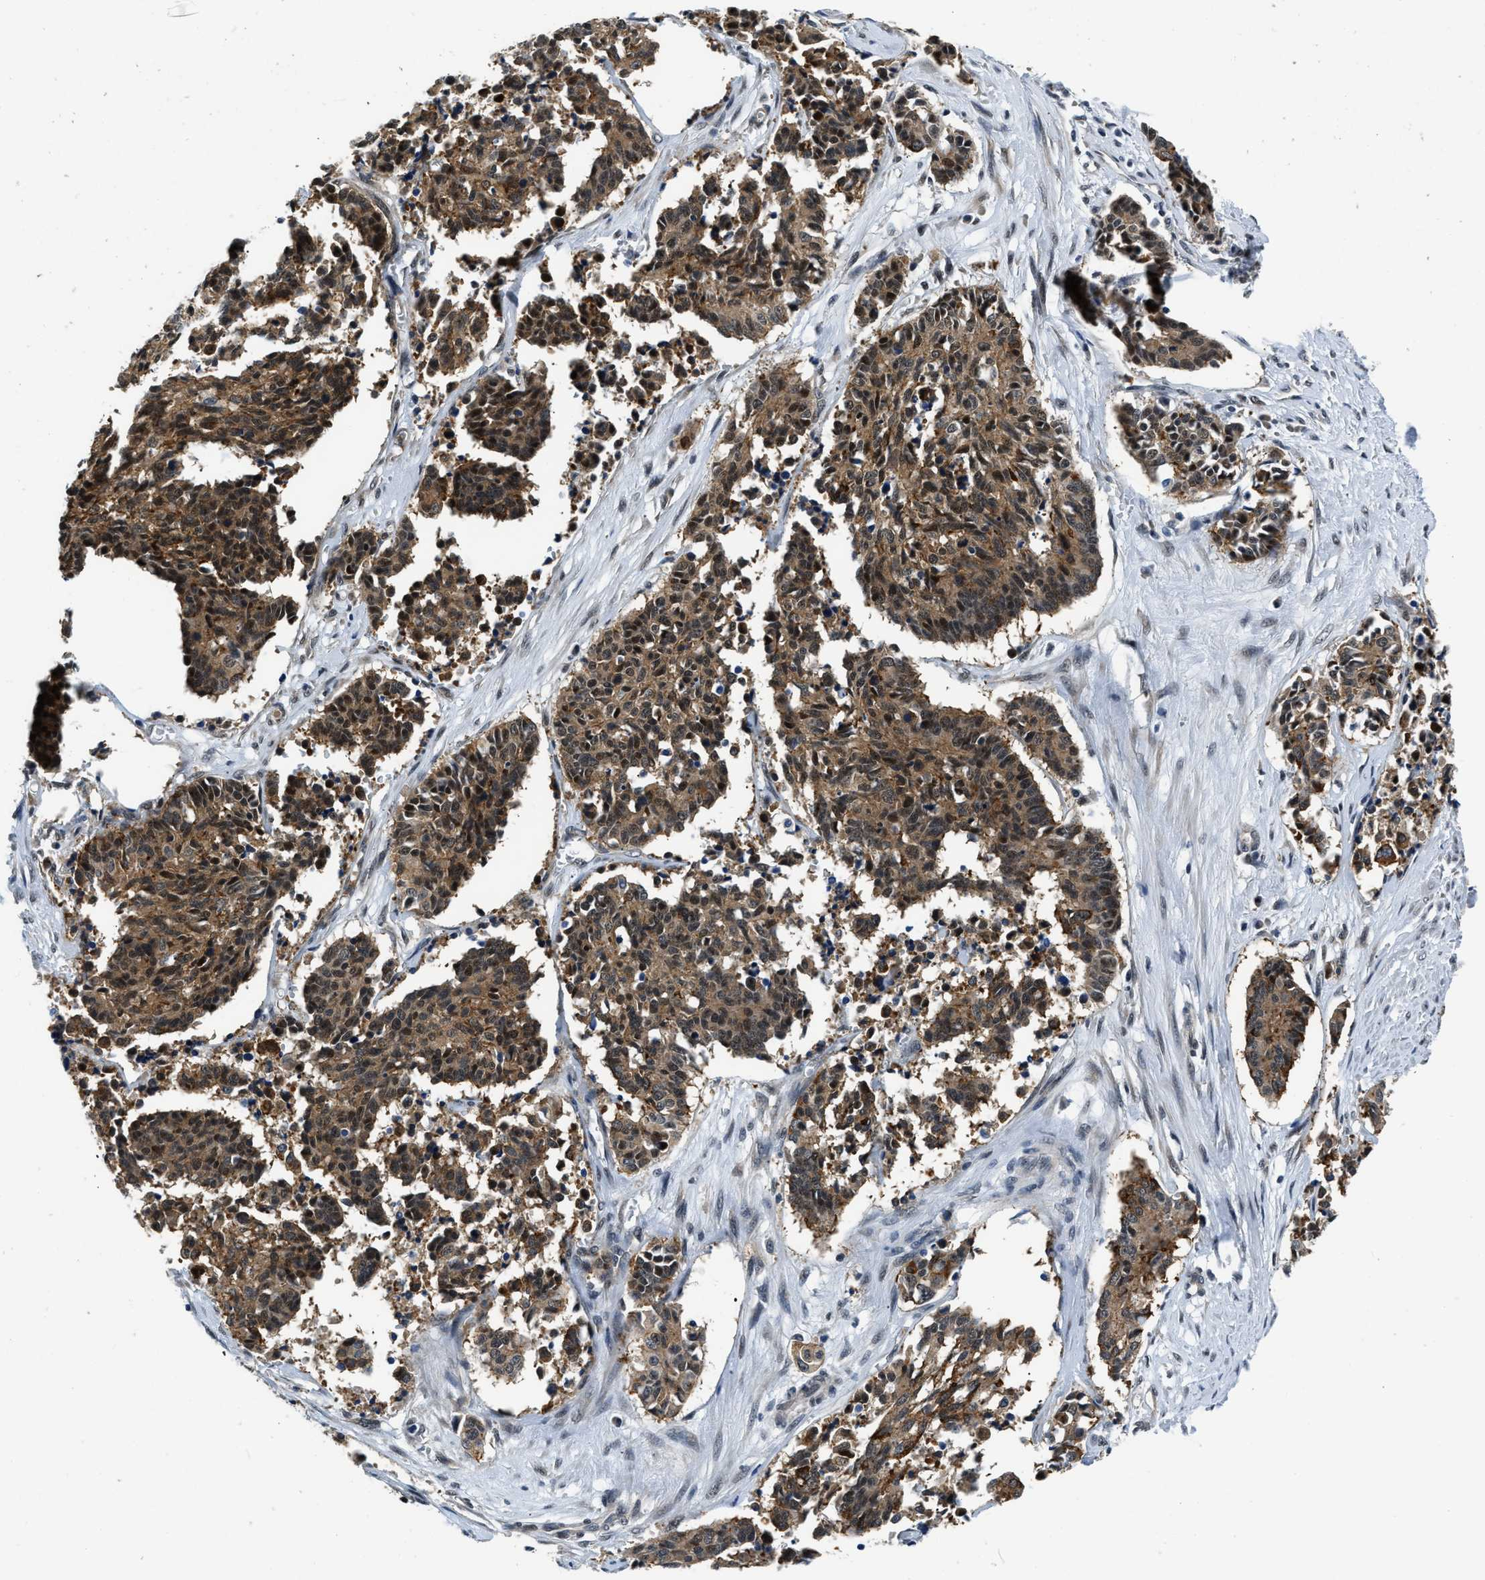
{"staining": {"intensity": "moderate", "quantity": ">75%", "location": "cytoplasmic/membranous,nuclear"}, "tissue": "cervical cancer", "cell_type": "Tumor cells", "image_type": "cancer", "snomed": [{"axis": "morphology", "description": "Squamous cell carcinoma, NOS"}, {"axis": "topography", "description": "Cervix"}], "caption": "Moderate cytoplasmic/membranous and nuclear protein expression is seen in about >75% of tumor cells in cervical cancer. Nuclei are stained in blue.", "gene": "SMAD4", "patient": {"sex": "female", "age": 35}}